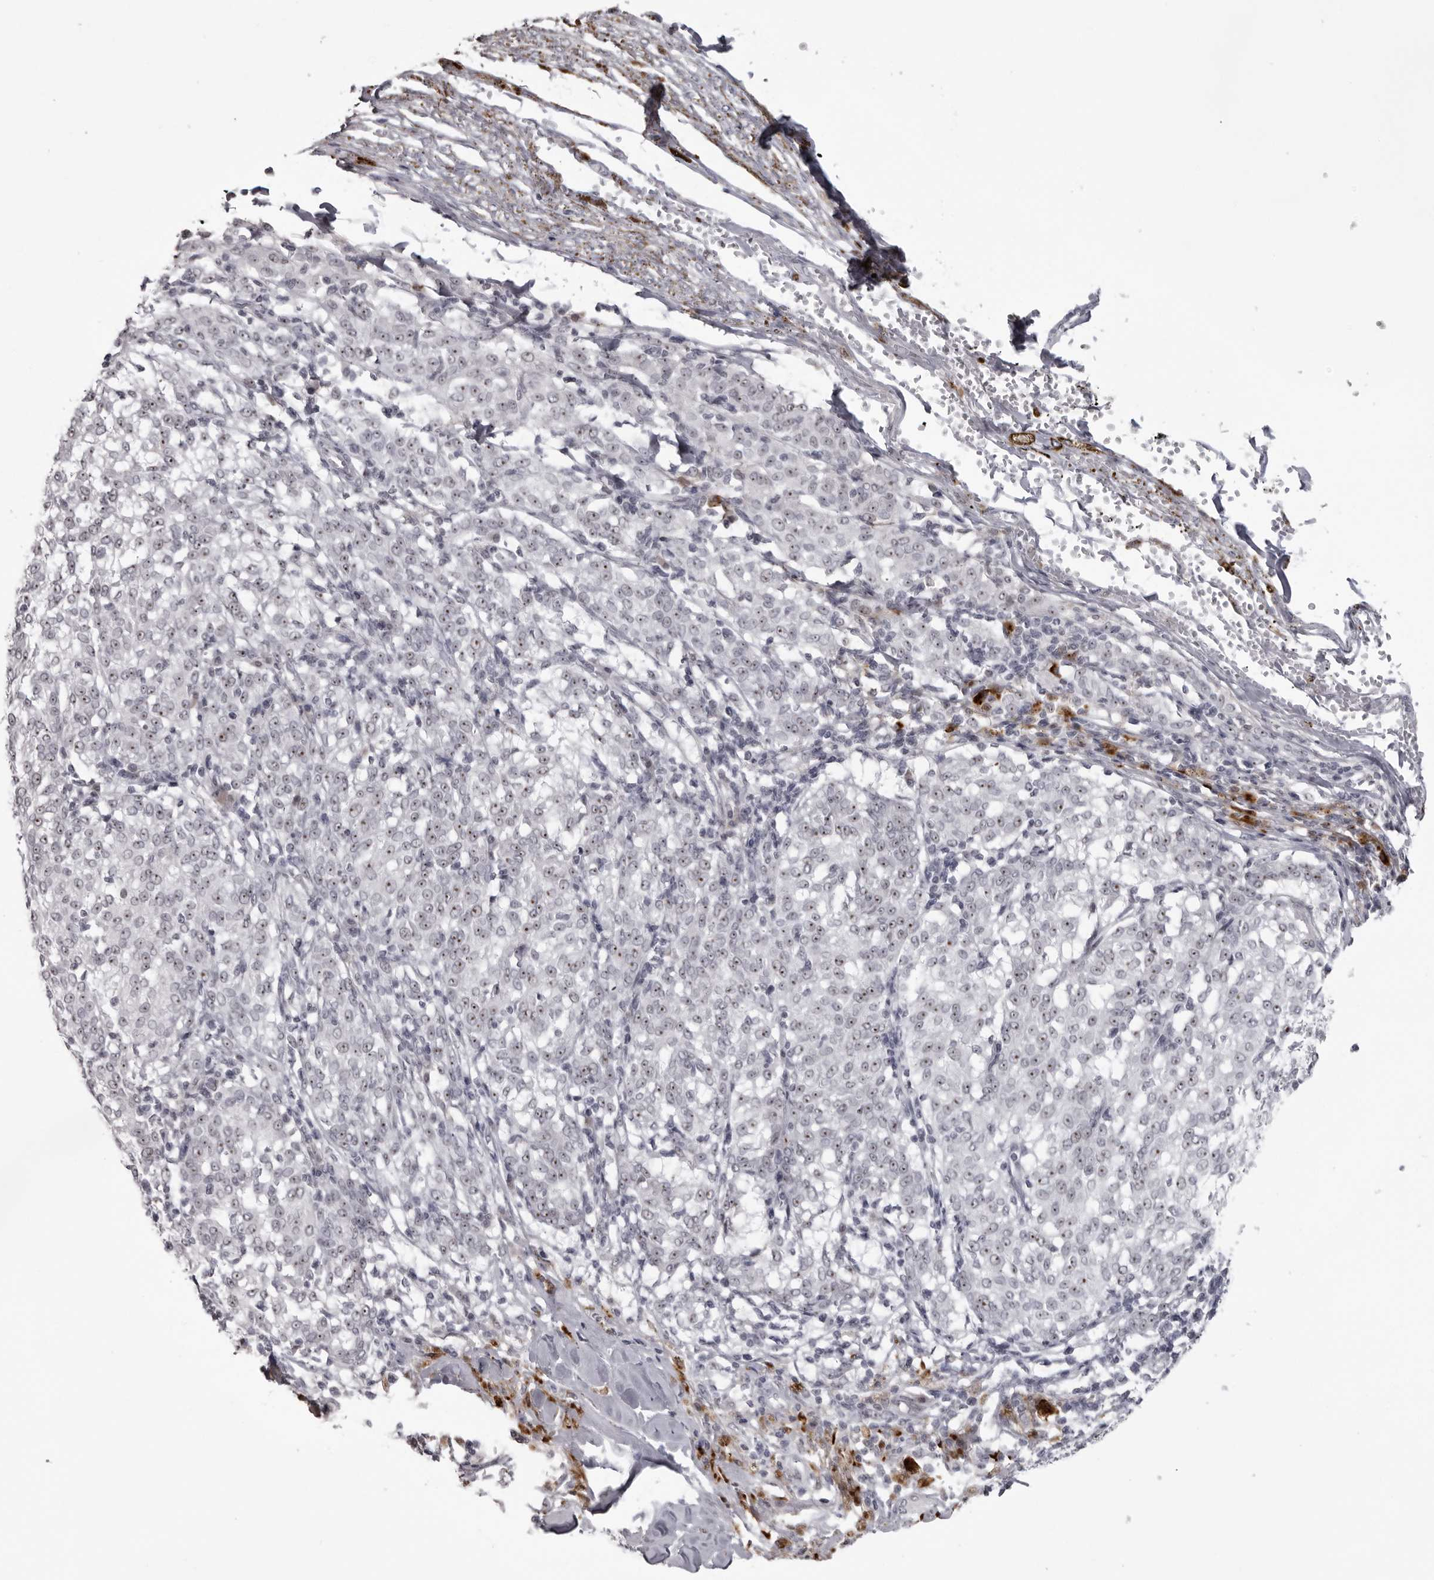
{"staining": {"intensity": "weak", "quantity": "25%-75%", "location": "nuclear"}, "tissue": "melanoma", "cell_type": "Tumor cells", "image_type": "cancer", "snomed": [{"axis": "morphology", "description": "Malignant melanoma, NOS"}, {"axis": "topography", "description": "Skin"}], "caption": "Immunohistochemical staining of melanoma exhibits low levels of weak nuclear protein expression in approximately 25%-75% of tumor cells. (brown staining indicates protein expression, while blue staining denotes nuclei).", "gene": "HELZ", "patient": {"sex": "female", "age": 72}}